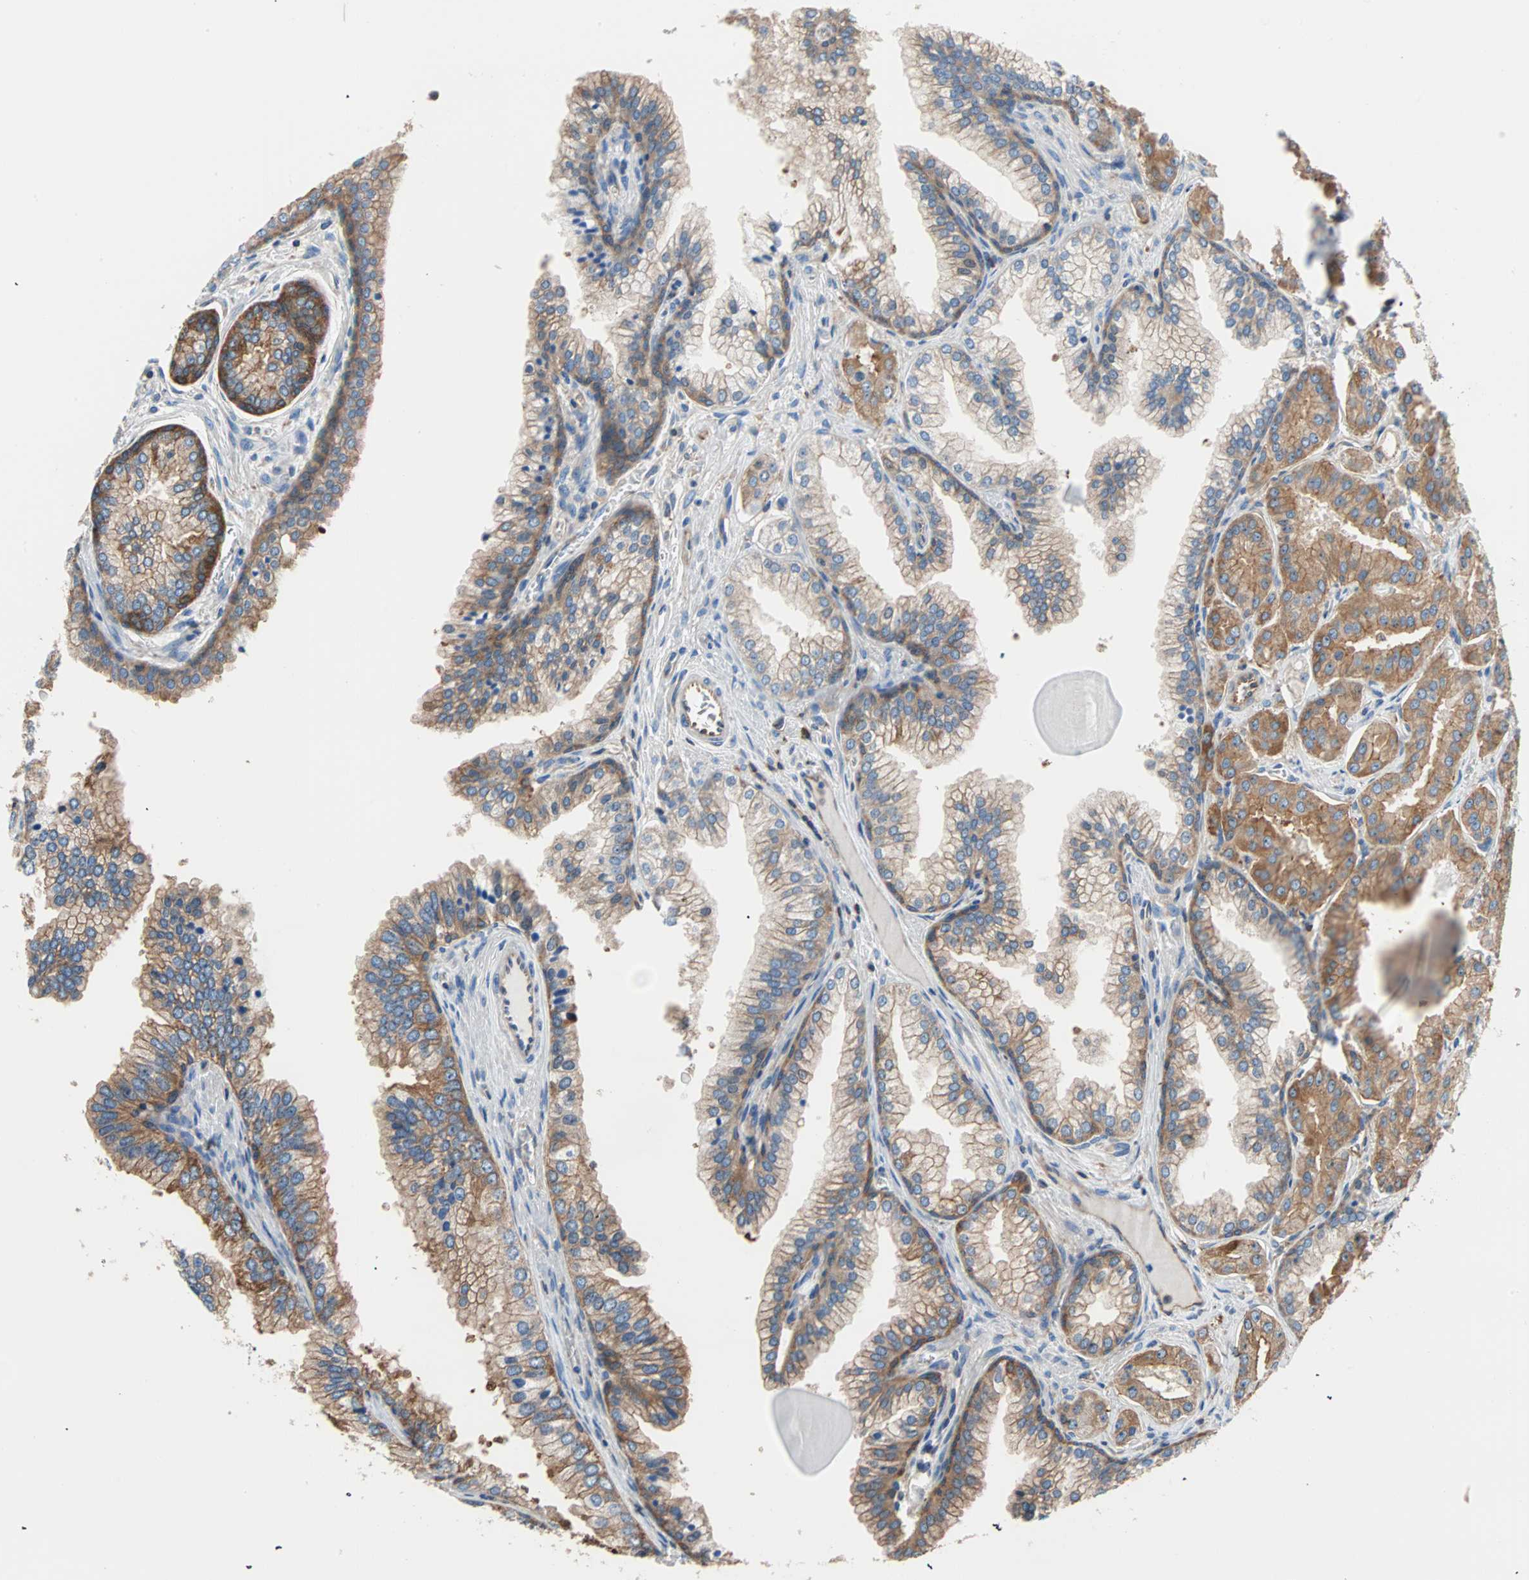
{"staining": {"intensity": "moderate", "quantity": ">75%", "location": "cytoplasmic/membranous"}, "tissue": "prostate cancer", "cell_type": "Tumor cells", "image_type": "cancer", "snomed": [{"axis": "morphology", "description": "Adenocarcinoma, Low grade"}, {"axis": "topography", "description": "Prostate"}], "caption": "Immunohistochemical staining of prostate cancer (adenocarcinoma (low-grade)) demonstrates moderate cytoplasmic/membranous protein positivity in about >75% of tumor cells.", "gene": "EEF2", "patient": {"sex": "male", "age": 59}}